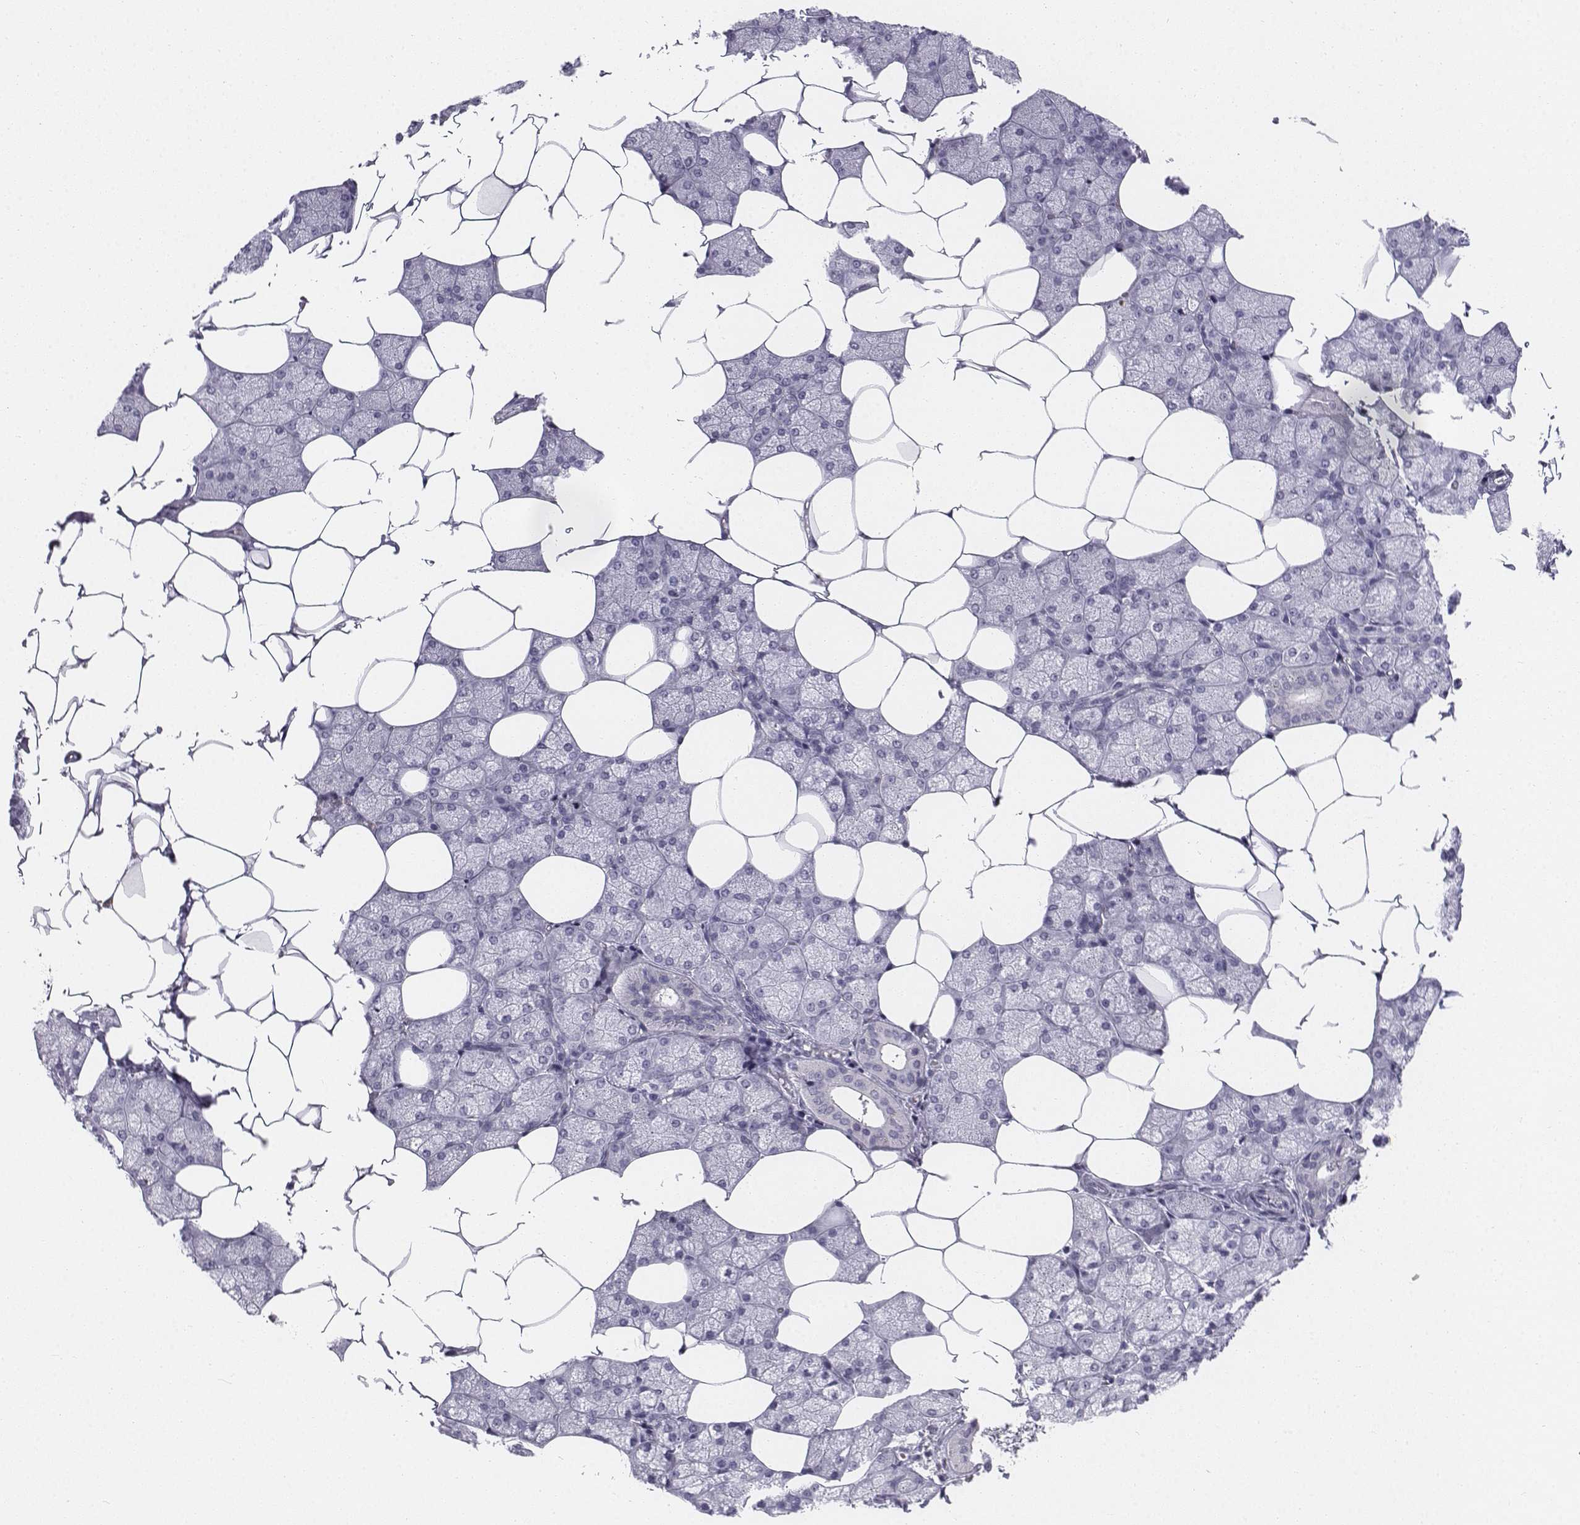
{"staining": {"intensity": "negative", "quantity": "none", "location": "none"}, "tissue": "salivary gland", "cell_type": "Glandular cells", "image_type": "normal", "snomed": [{"axis": "morphology", "description": "Normal tissue, NOS"}, {"axis": "topography", "description": "Salivary gland"}], "caption": "Immunohistochemistry histopathology image of normal salivary gland: human salivary gland stained with DAB (3,3'-diaminobenzidine) demonstrates no significant protein staining in glandular cells. (Stains: DAB (3,3'-diaminobenzidine) IHC with hematoxylin counter stain, Microscopy: brightfield microscopy at high magnification).", "gene": "TH", "patient": {"sex": "female", "age": 43}}